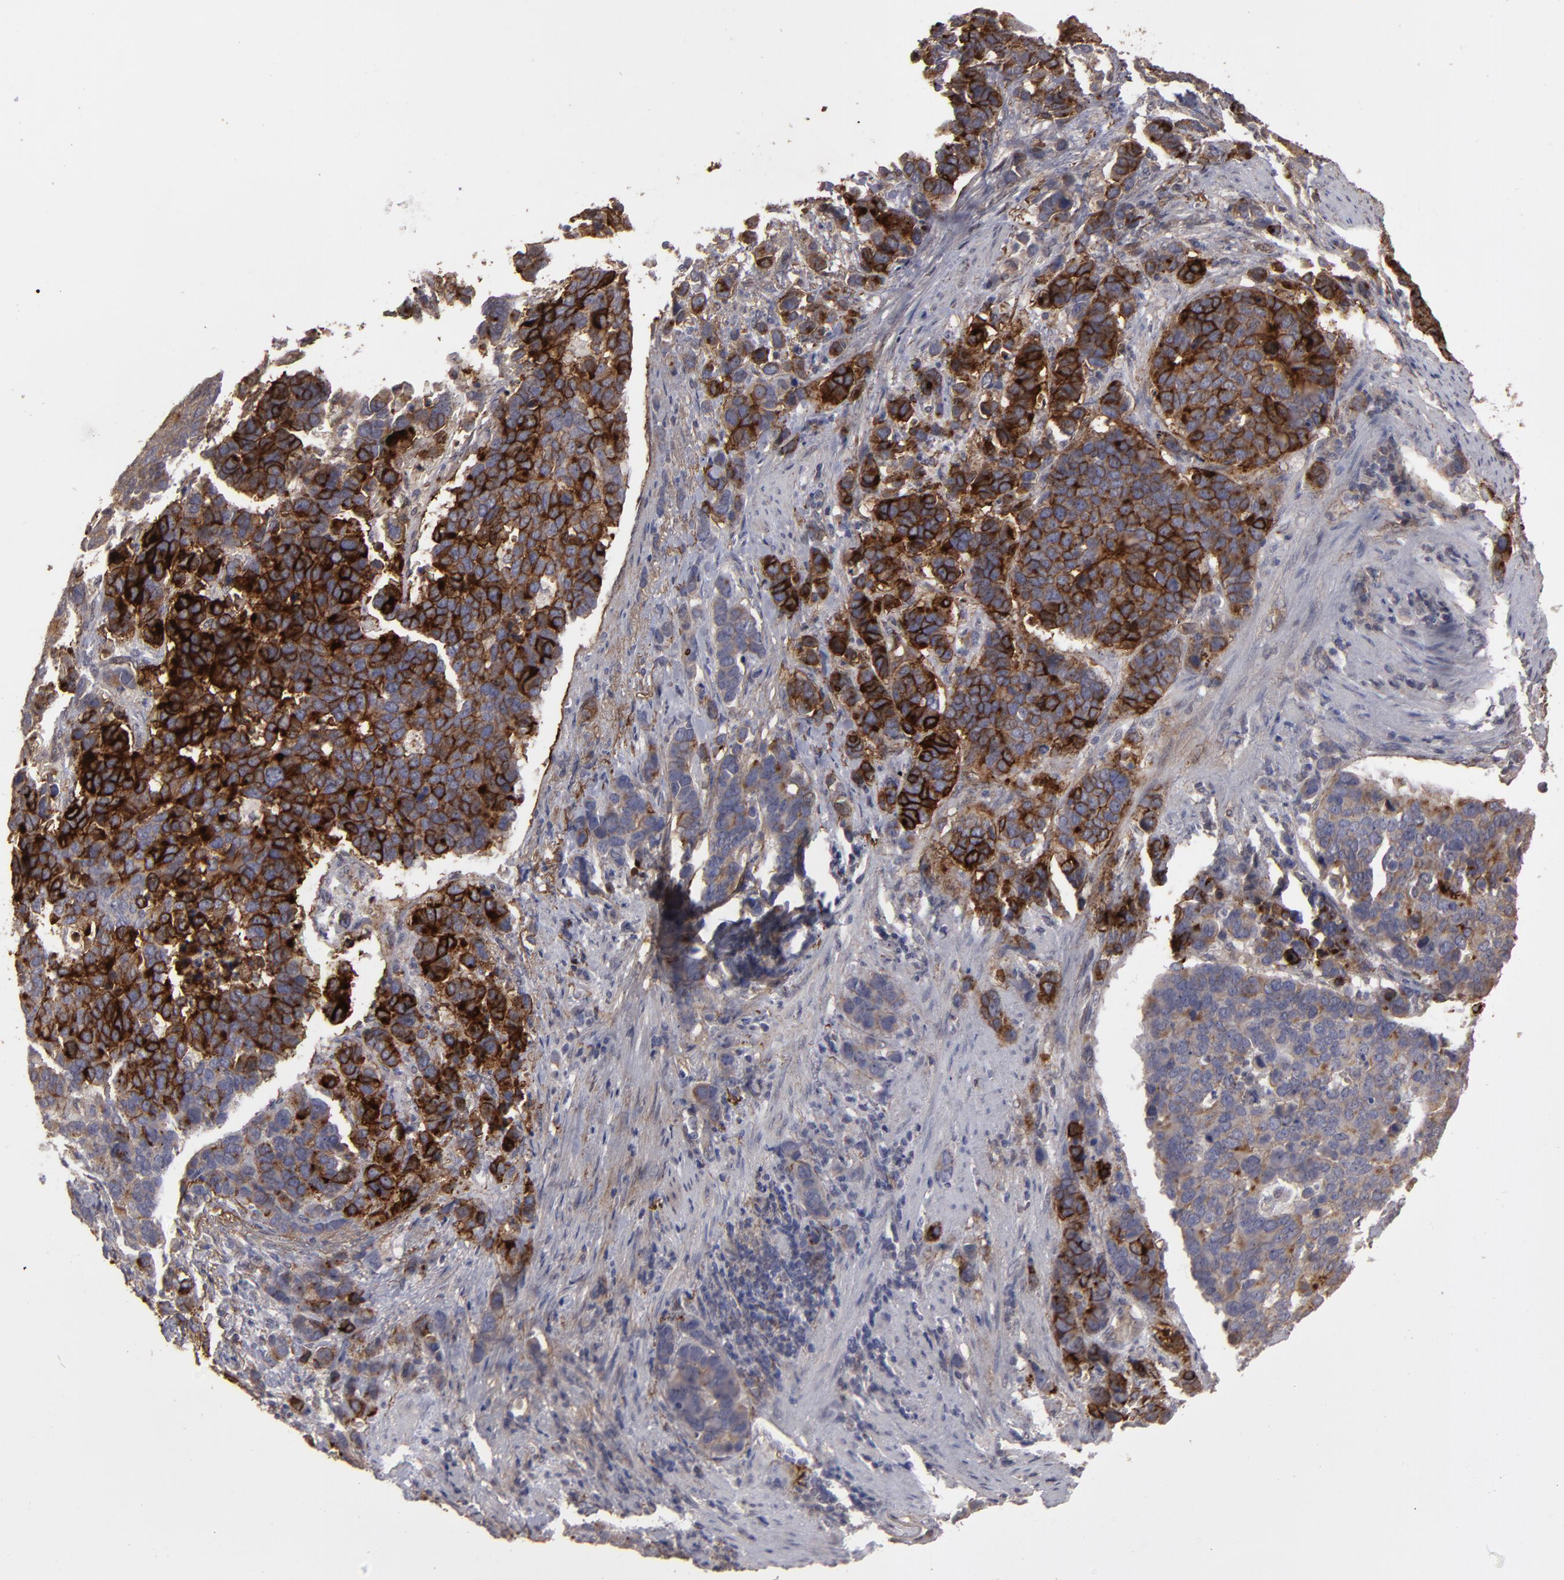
{"staining": {"intensity": "strong", "quantity": "25%-75%", "location": "cytoplasmic/membranous"}, "tissue": "stomach cancer", "cell_type": "Tumor cells", "image_type": "cancer", "snomed": [{"axis": "morphology", "description": "Adenocarcinoma, NOS"}, {"axis": "topography", "description": "Stomach, upper"}], "caption": "This histopathology image shows stomach cancer (adenocarcinoma) stained with immunohistochemistry to label a protein in brown. The cytoplasmic/membranous of tumor cells show strong positivity for the protein. Nuclei are counter-stained blue.", "gene": "CD55", "patient": {"sex": "male", "age": 71}}